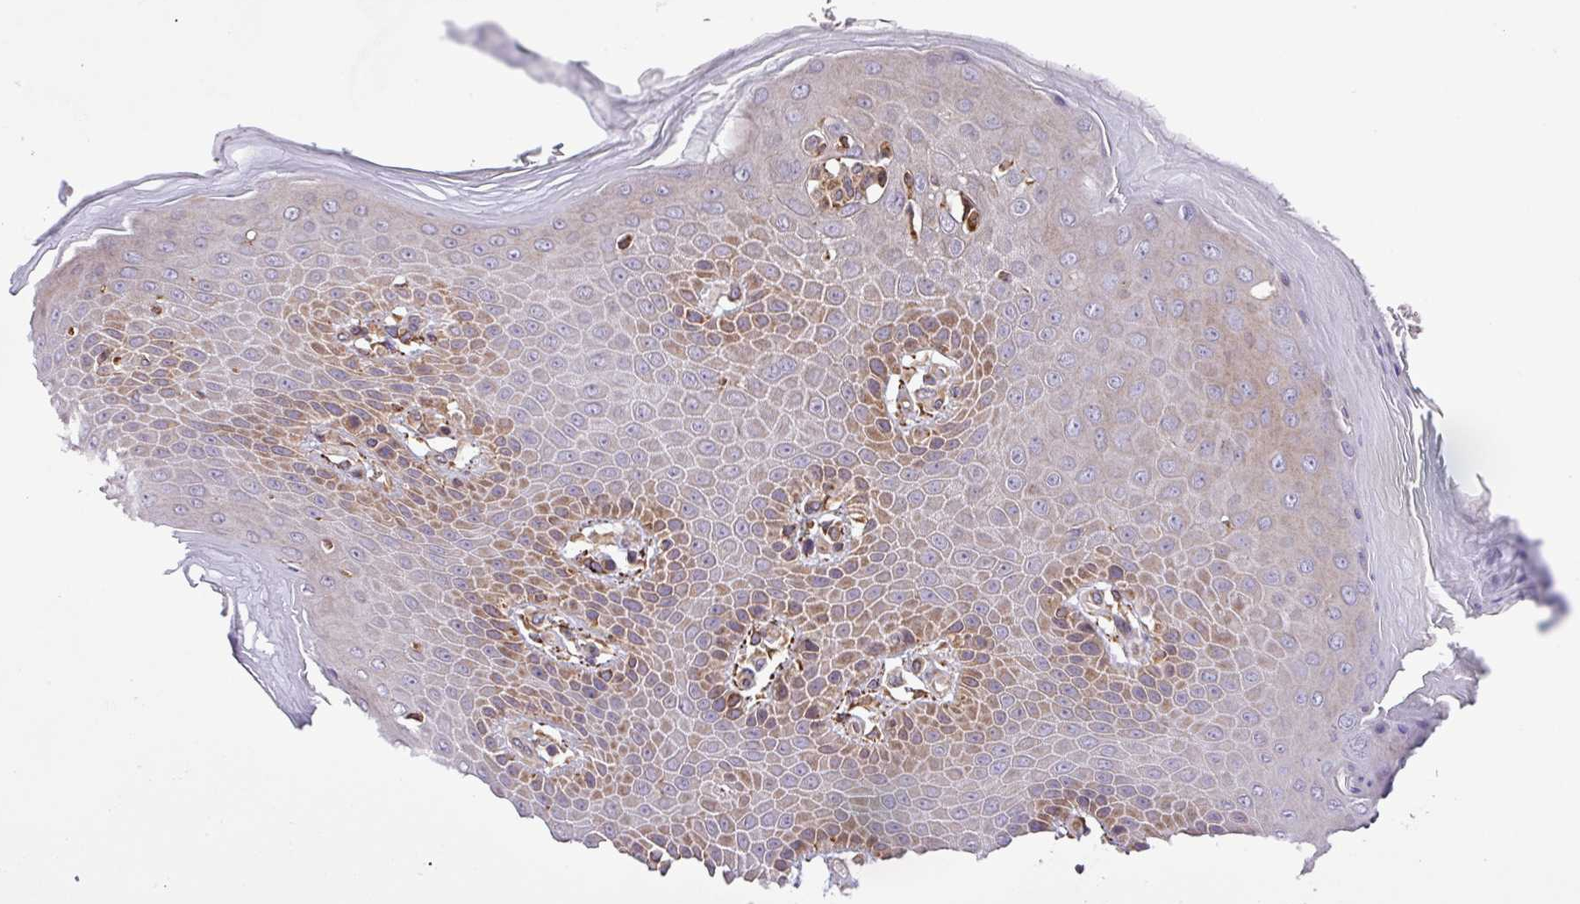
{"staining": {"intensity": "moderate", "quantity": ">75%", "location": "cytoplasmic/membranous"}, "tissue": "skin", "cell_type": "Epidermal cells", "image_type": "normal", "snomed": [{"axis": "morphology", "description": "Normal tissue, NOS"}, {"axis": "topography", "description": "Peripheral nerve tissue"}], "caption": "Immunohistochemical staining of benign skin shows moderate cytoplasmic/membranous protein staining in about >75% of epidermal cells.", "gene": "MEGF6", "patient": {"sex": "male", "age": 51}}